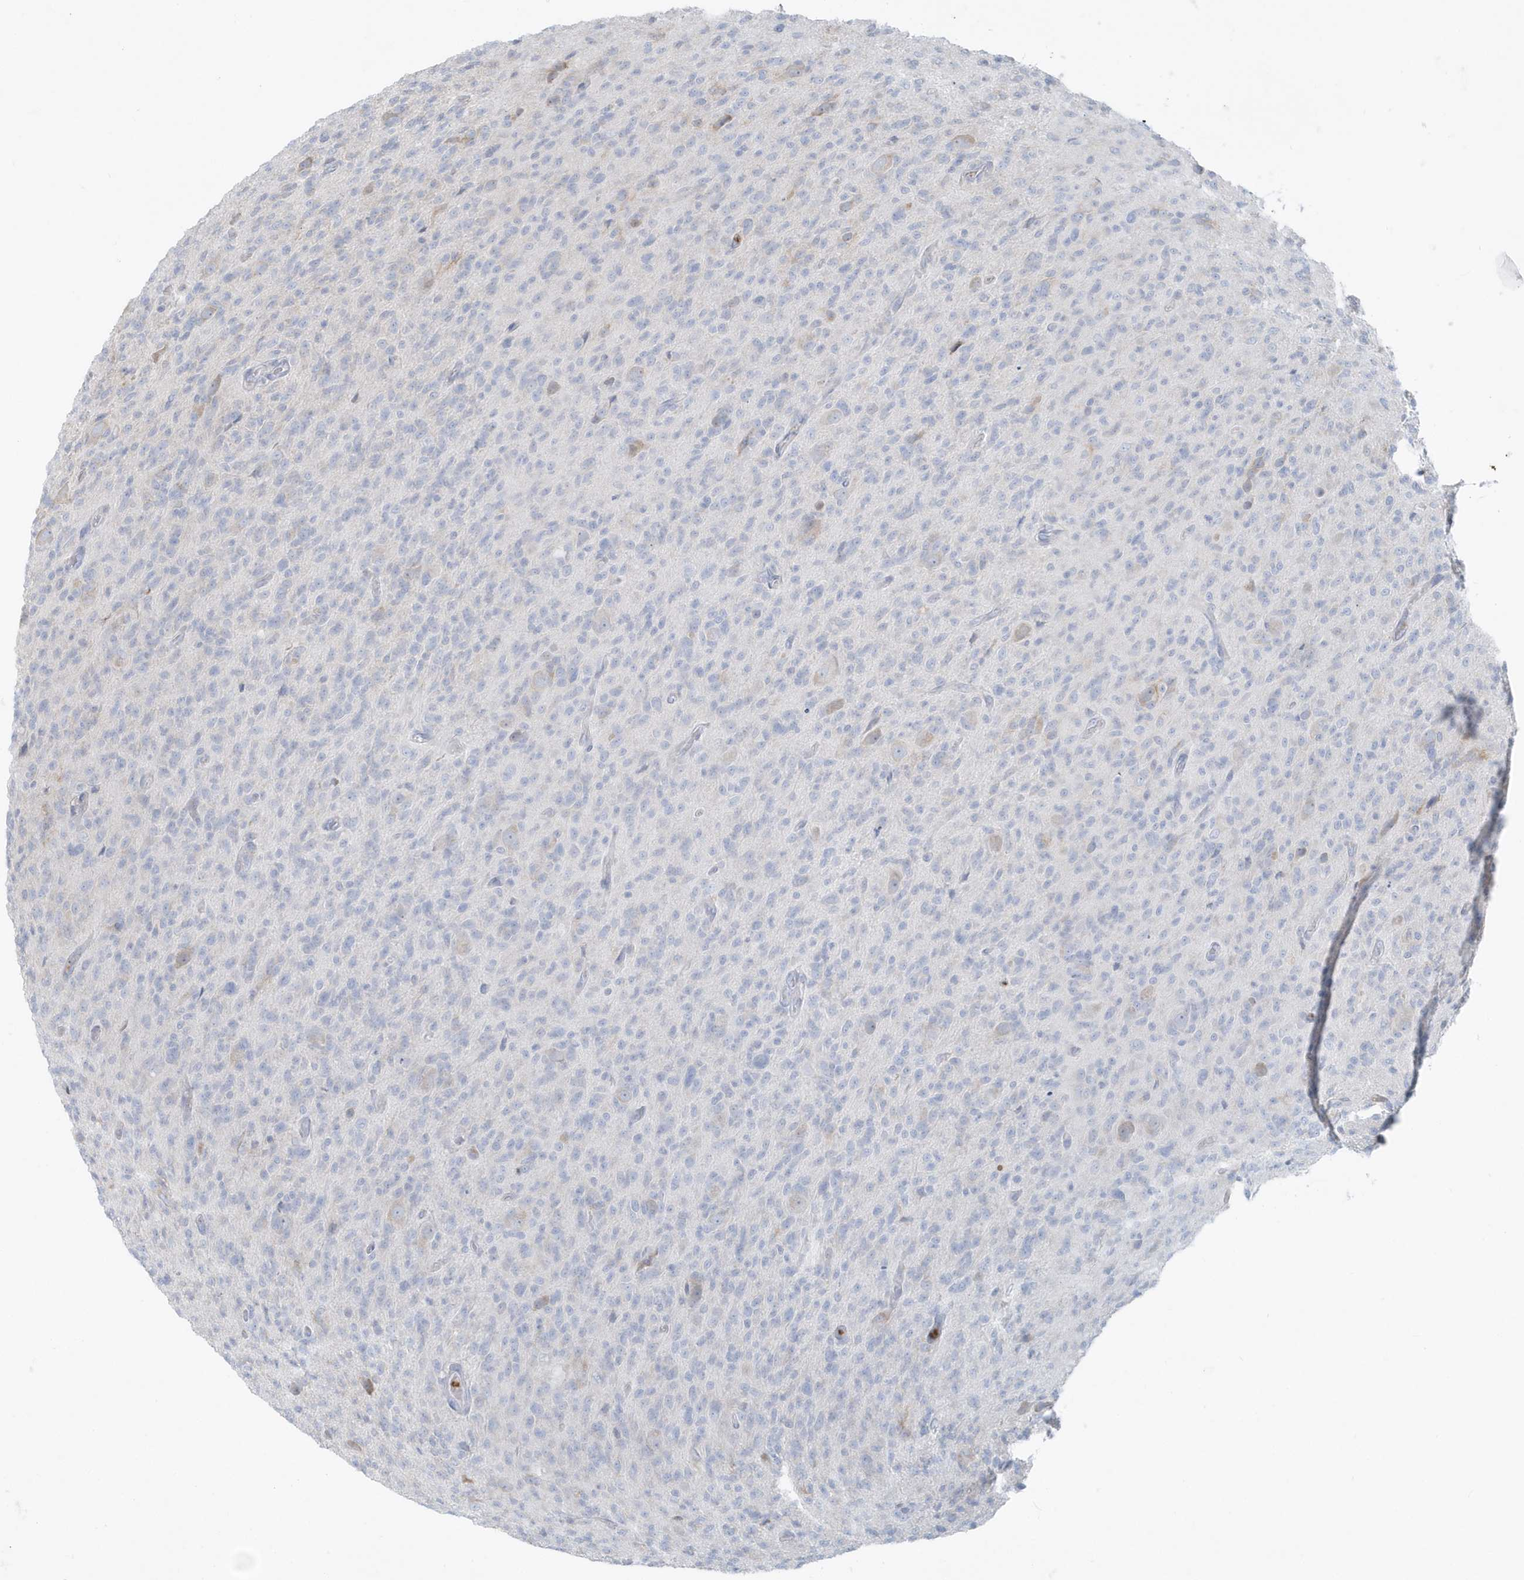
{"staining": {"intensity": "negative", "quantity": "none", "location": "none"}, "tissue": "glioma", "cell_type": "Tumor cells", "image_type": "cancer", "snomed": [{"axis": "morphology", "description": "Glioma, malignant, High grade"}, {"axis": "topography", "description": "Brain"}], "caption": "This micrograph is of high-grade glioma (malignant) stained with immunohistochemistry (IHC) to label a protein in brown with the nuclei are counter-stained blue. There is no expression in tumor cells.", "gene": "CCNJ", "patient": {"sex": "female", "age": 57}}